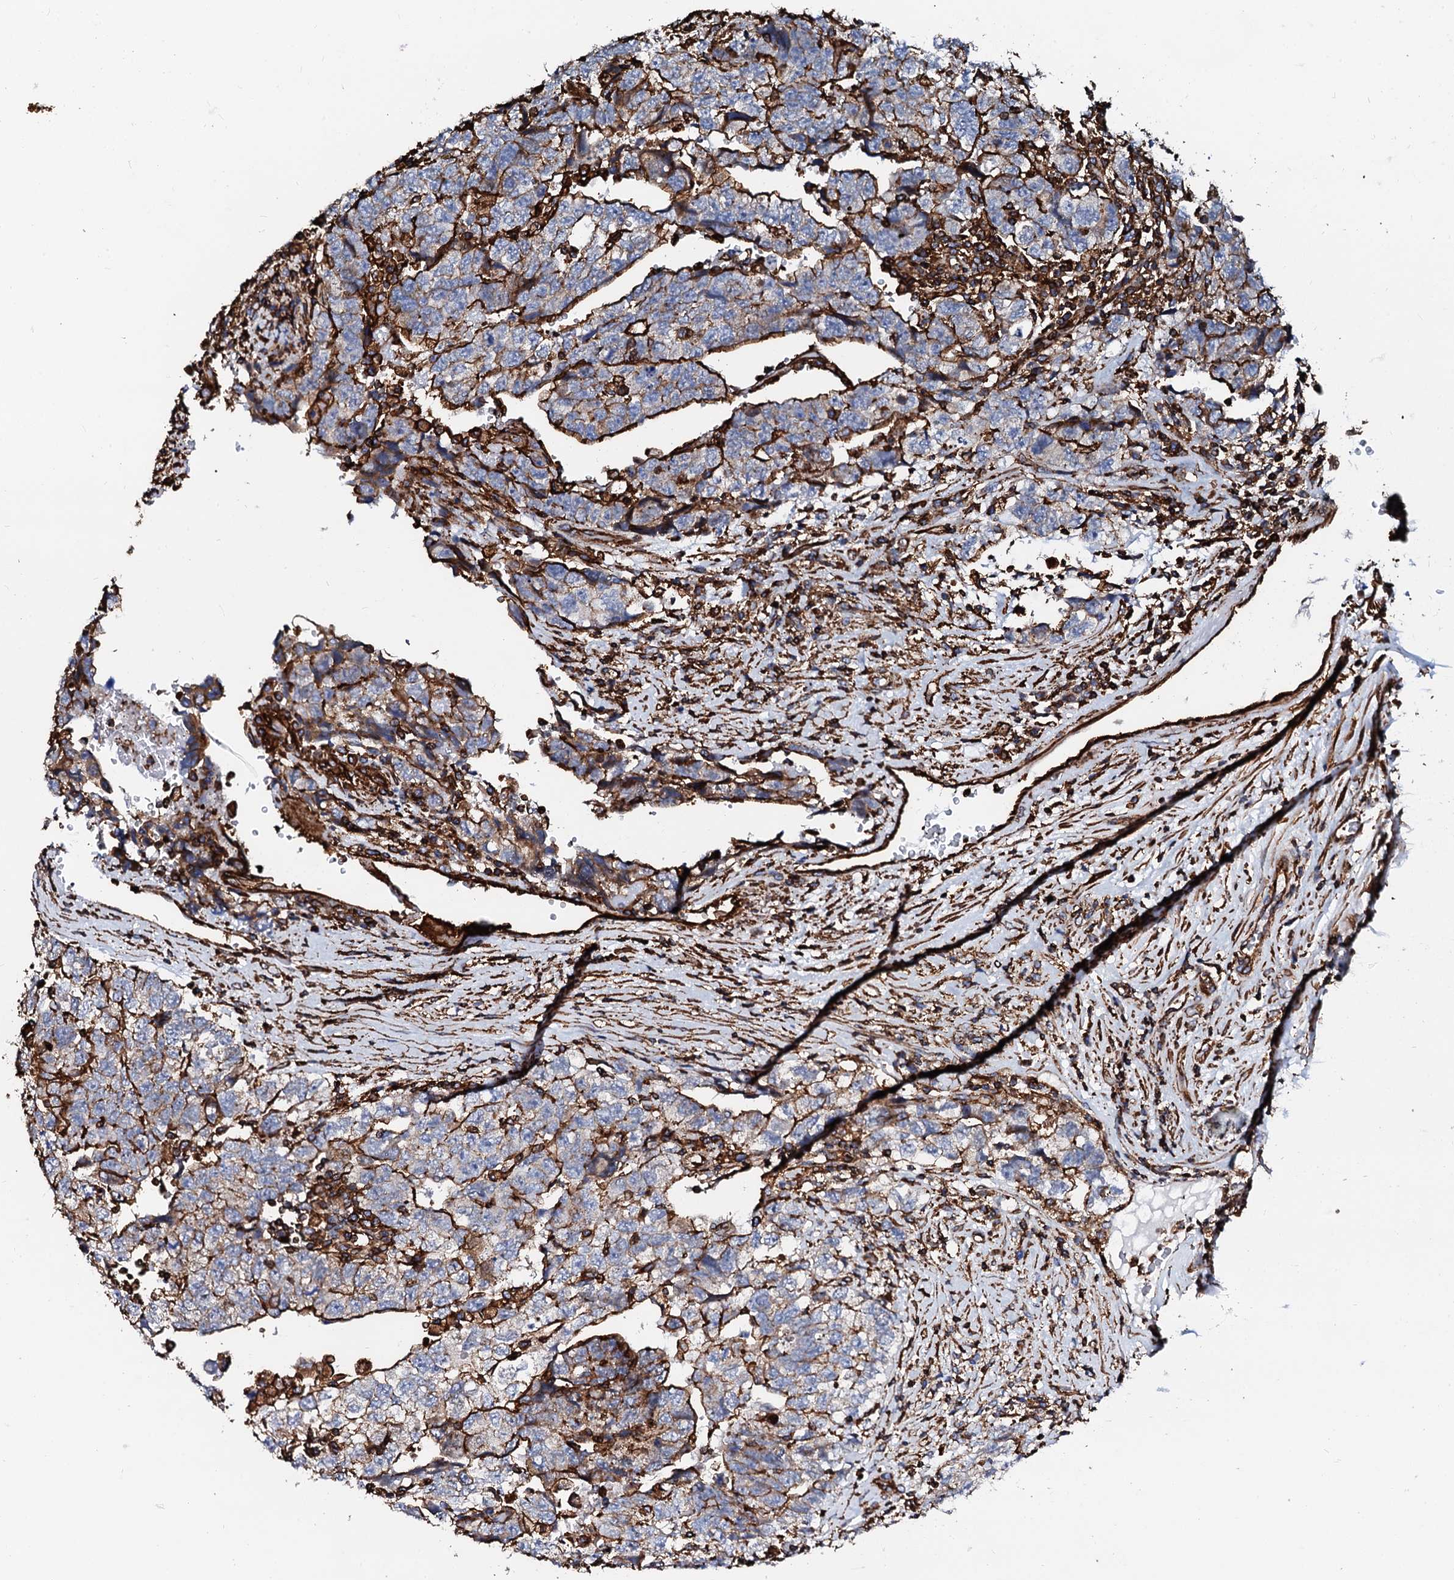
{"staining": {"intensity": "strong", "quantity": "25%-75%", "location": "cytoplasmic/membranous"}, "tissue": "testis cancer", "cell_type": "Tumor cells", "image_type": "cancer", "snomed": [{"axis": "morphology", "description": "Carcinoma, Embryonal, NOS"}, {"axis": "topography", "description": "Testis"}], "caption": "Immunohistochemical staining of testis embryonal carcinoma displays strong cytoplasmic/membranous protein staining in about 25%-75% of tumor cells.", "gene": "INTS10", "patient": {"sex": "male", "age": 36}}